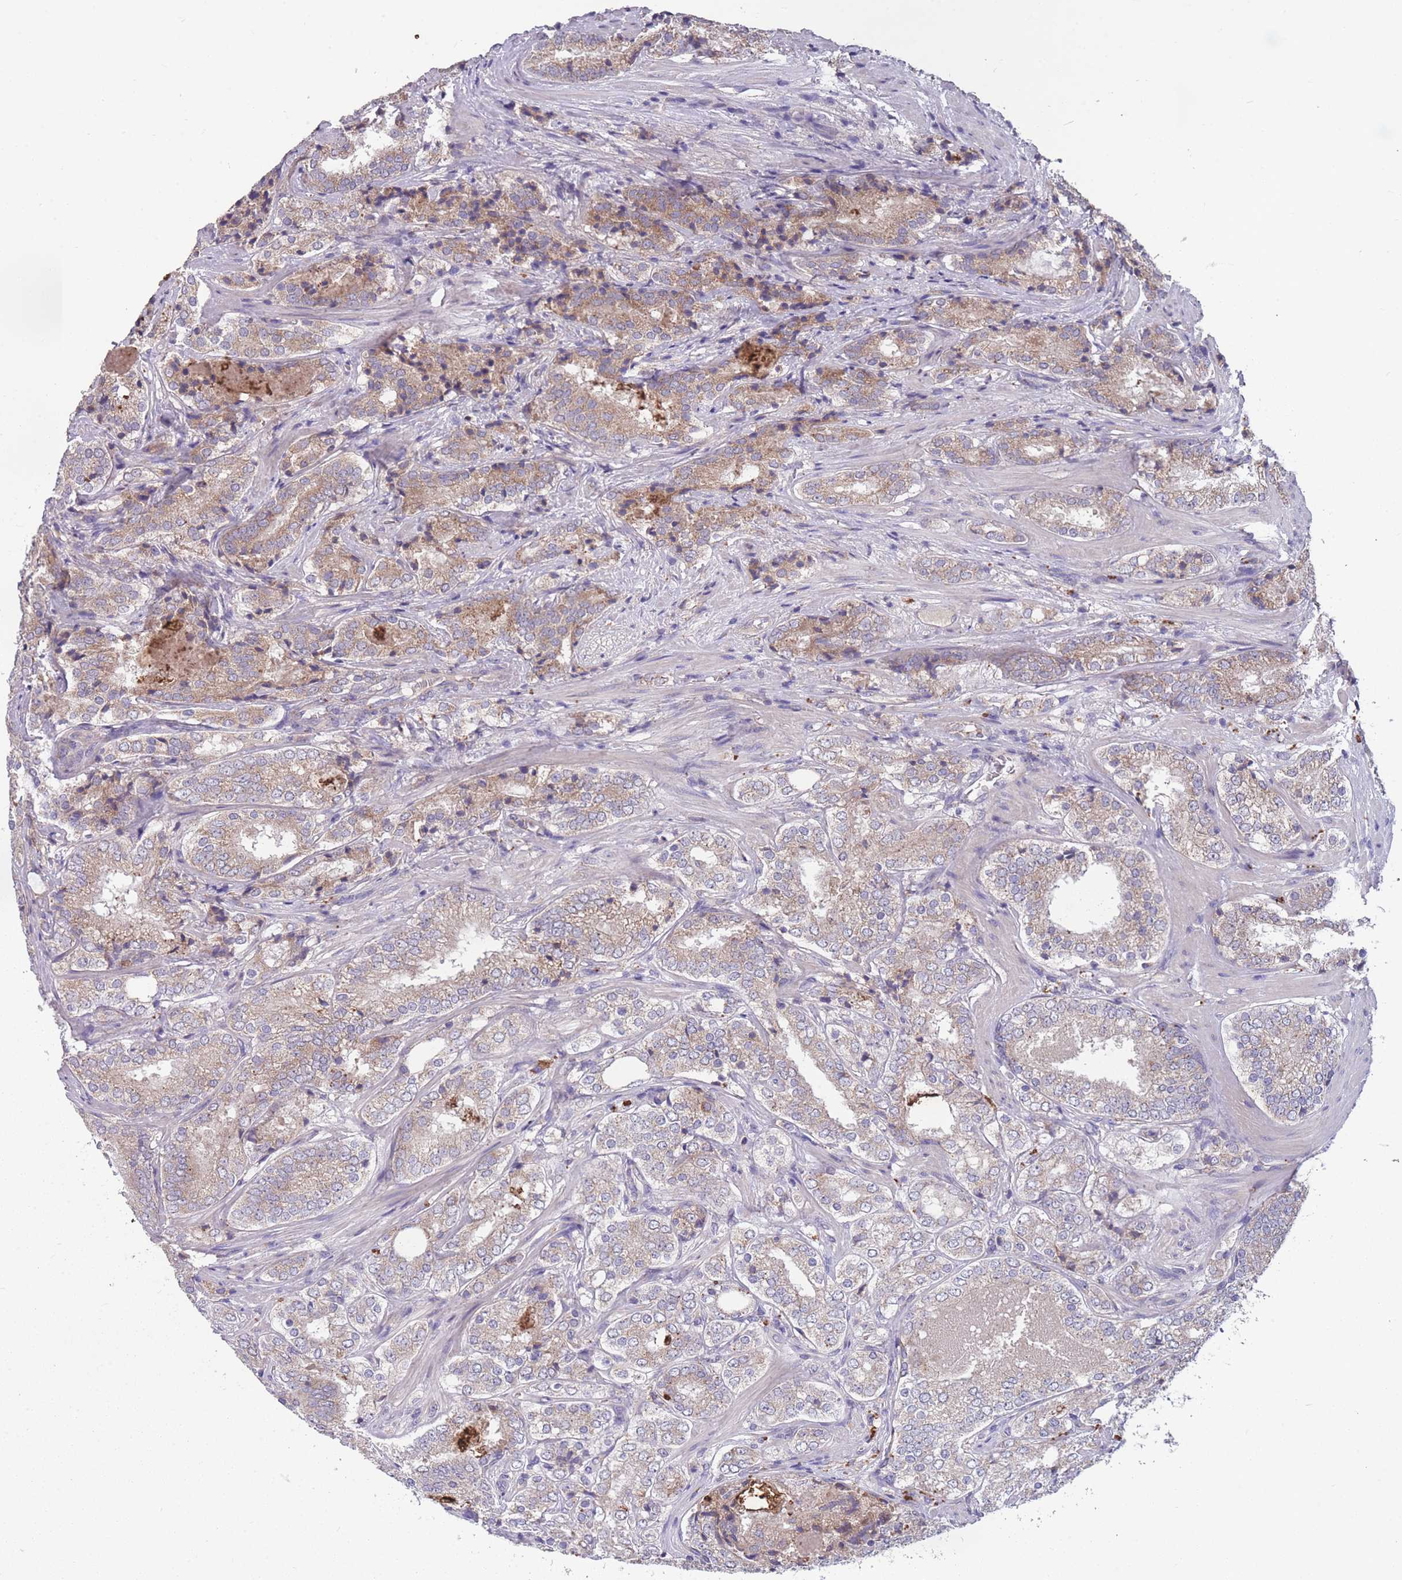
{"staining": {"intensity": "moderate", "quantity": "25%-75%", "location": "cytoplasmic/membranous"}, "tissue": "prostate cancer", "cell_type": "Tumor cells", "image_type": "cancer", "snomed": [{"axis": "morphology", "description": "Adenocarcinoma, High grade"}, {"axis": "topography", "description": "Prostate"}], "caption": "The immunohistochemical stain shows moderate cytoplasmic/membranous staining in tumor cells of prostate high-grade adenocarcinoma tissue. (Brightfield microscopy of DAB IHC at high magnification).", "gene": "STIM2", "patient": {"sex": "male", "age": 63}}